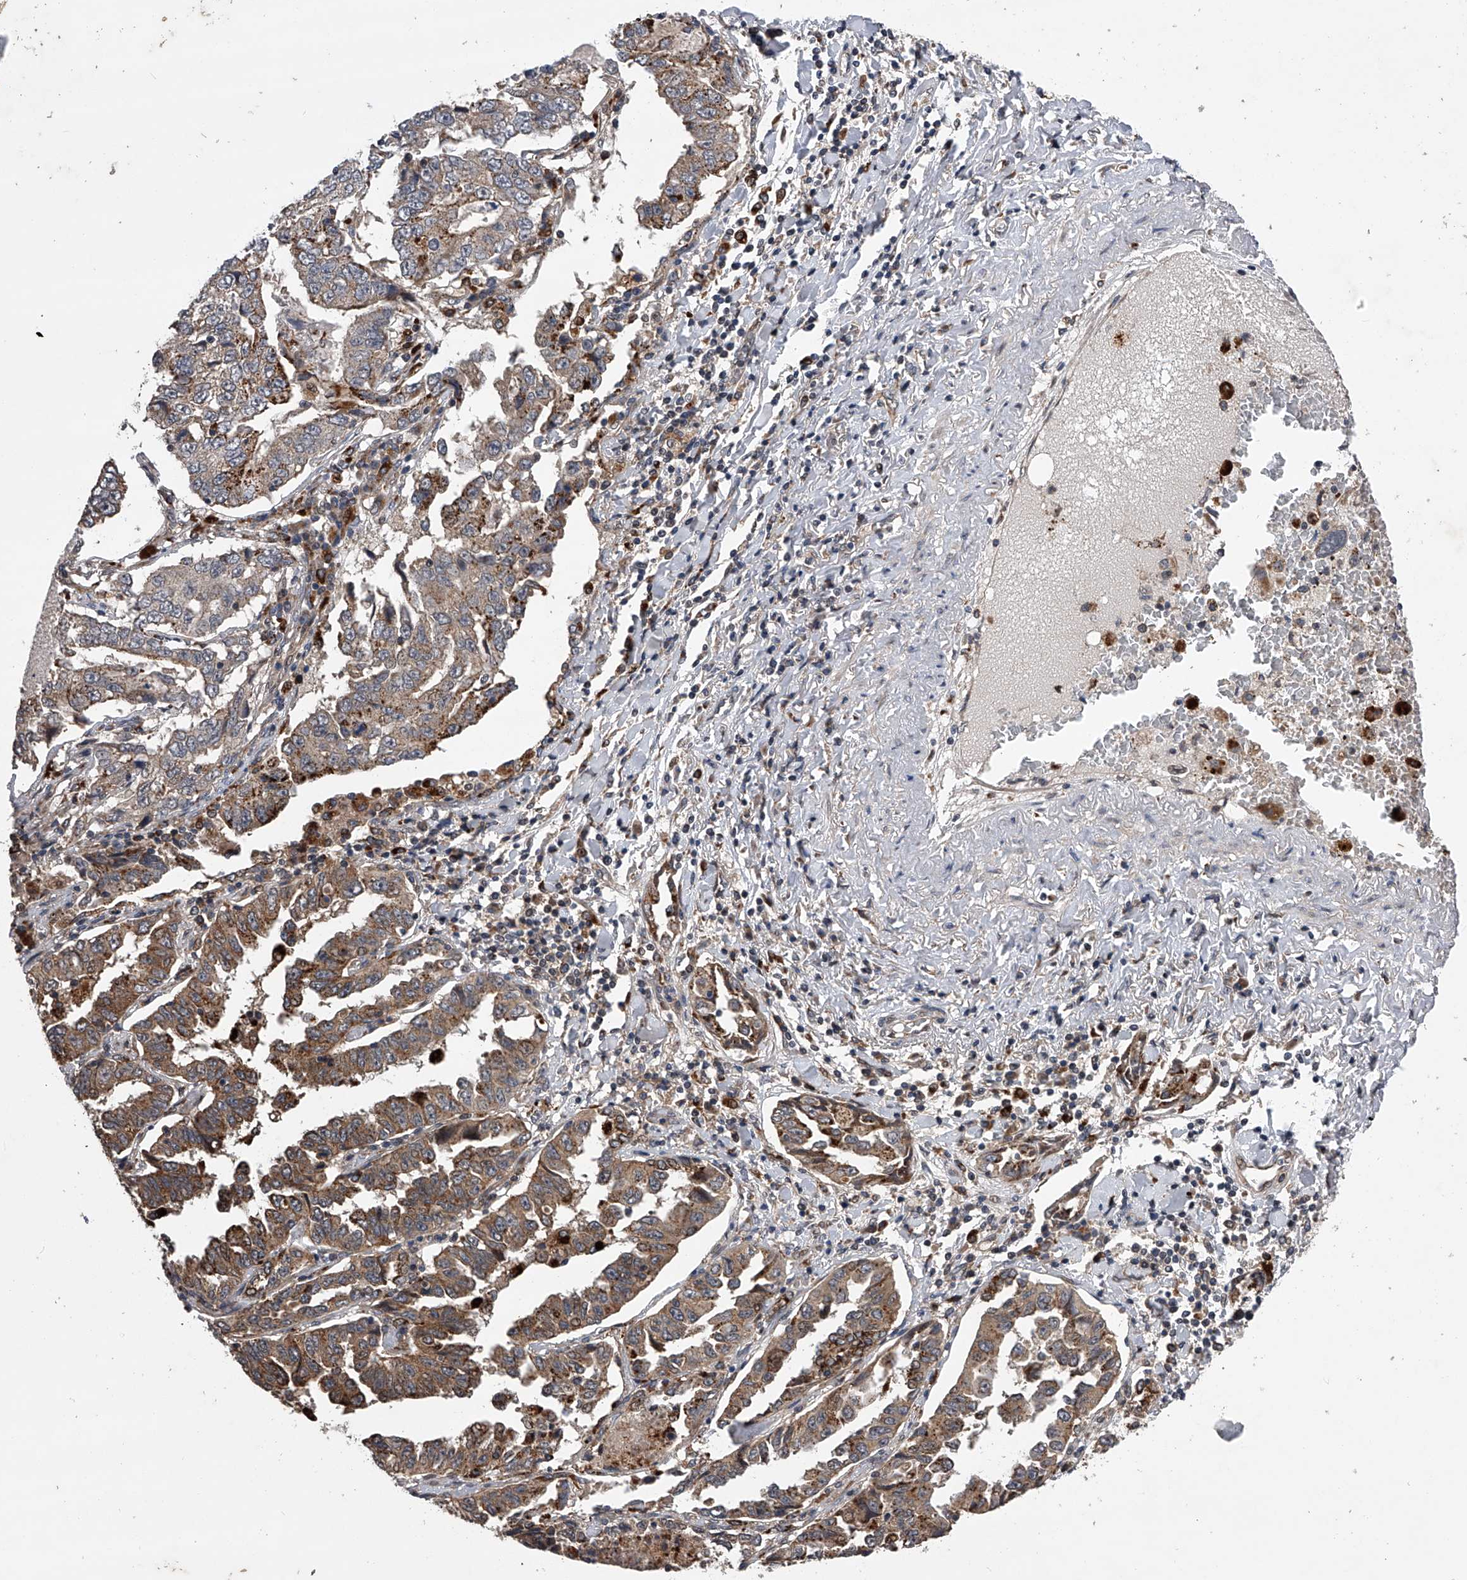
{"staining": {"intensity": "moderate", "quantity": "25%-75%", "location": "cytoplasmic/membranous"}, "tissue": "lung cancer", "cell_type": "Tumor cells", "image_type": "cancer", "snomed": [{"axis": "morphology", "description": "Adenocarcinoma, NOS"}, {"axis": "topography", "description": "Lung"}], "caption": "Protein expression analysis of human adenocarcinoma (lung) reveals moderate cytoplasmic/membranous staining in approximately 25%-75% of tumor cells.", "gene": "MAP3K11", "patient": {"sex": "female", "age": 51}}